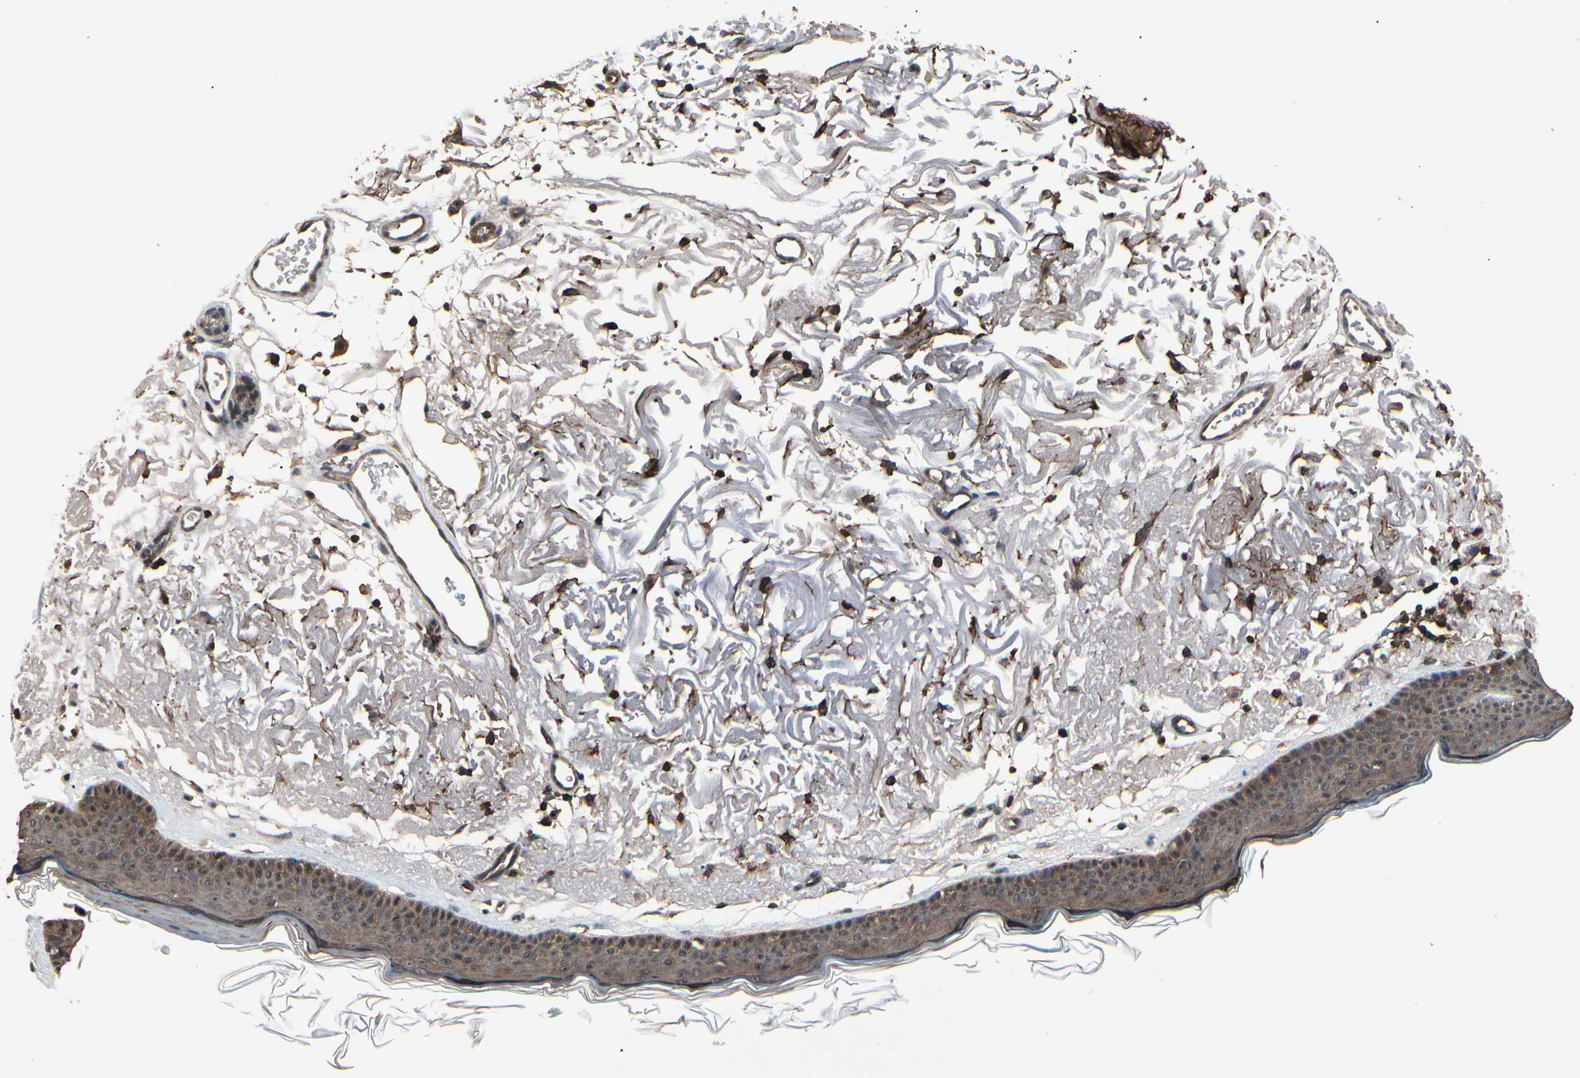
{"staining": {"intensity": "strong", "quantity": ">75%", "location": "cytoplasmic/membranous"}, "tissue": "skin", "cell_type": "Fibroblasts", "image_type": "normal", "snomed": [{"axis": "morphology", "description": "Normal tissue, NOS"}, {"axis": "topography", "description": "Skin"}], "caption": "Skin stained with DAB immunohistochemistry demonstrates high levels of strong cytoplasmic/membranous staining in approximately >75% of fibroblasts. The staining was performed using DAB (3,3'-diaminobenzidine), with brown indicating positive protein expression. Nuclei are stained blue with hematoxylin.", "gene": "MAPK13", "patient": {"sex": "female", "age": 90}}